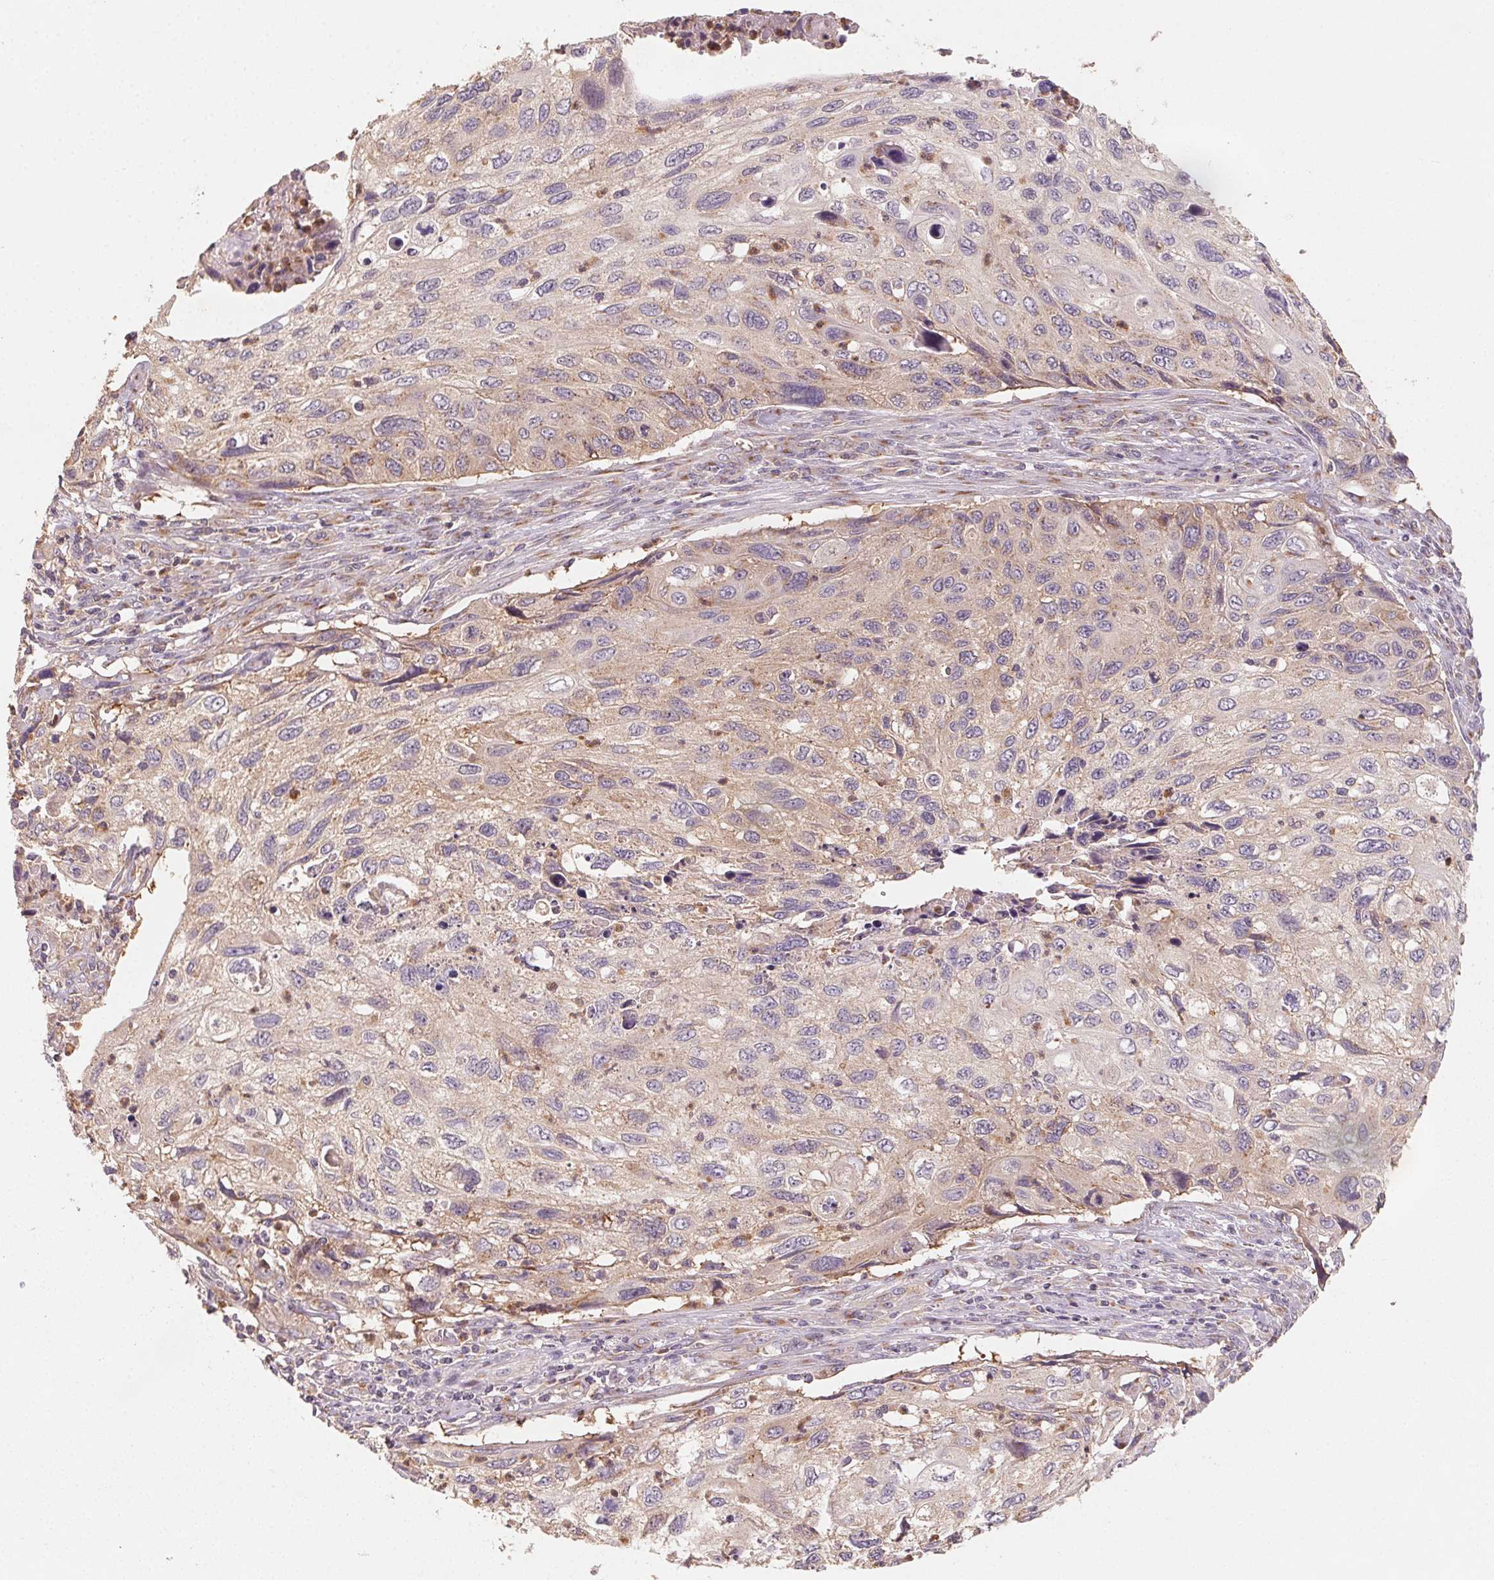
{"staining": {"intensity": "weak", "quantity": "25%-75%", "location": "cytoplasmic/membranous"}, "tissue": "cervical cancer", "cell_type": "Tumor cells", "image_type": "cancer", "snomed": [{"axis": "morphology", "description": "Squamous cell carcinoma, NOS"}, {"axis": "topography", "description": "Cervix"}], "caption": "There is low levels of weak cytoplasmic/membranous positivity in tumor cells of squamous cell carcinoma (cervical), as demonstrated by immunohistochemical staining (brown color).", "gene": "AP1S1", "patient": {"sex": "female", "age": 70}}